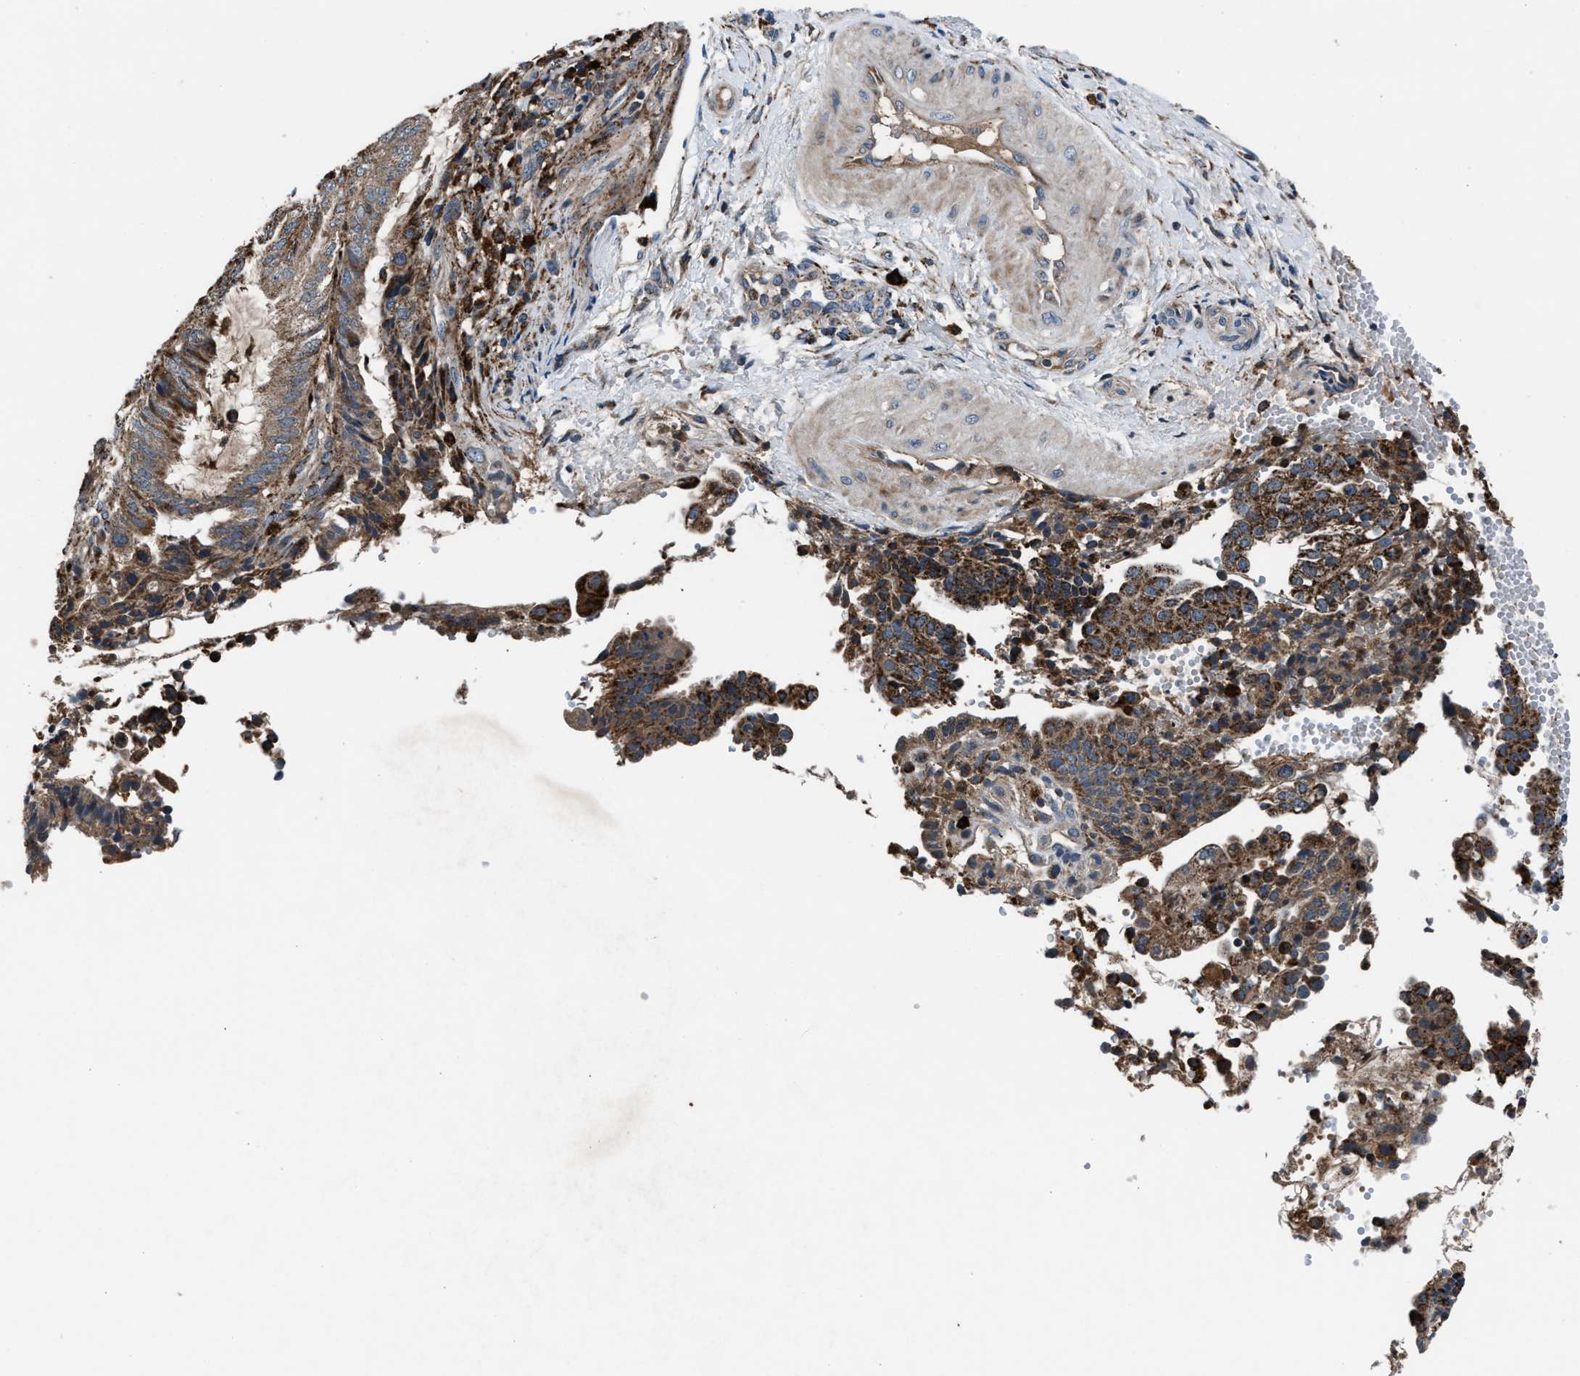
{"staining": {"intensity": "moderate", "quantity": ">75%", "location": "cytoplasmic/membranous"}, "tissue": "endometrial cancer", "cell_type": "Tumor cells", "image_type": "cancer", "snomed": [{"axis": "morphology", "description": "Adenocarcinoma, NOS"}, {"axis": "topography", "description": "Endometrium"}], "caption": "This photomicrograph shows immunohistochemistry (IHC) staining of endometrial cancer, with medium moderate cytoplasmic/membranous expression in approximately >75% of tumor cells.", "gene": "FAM221A", "patient": {"sex": "female", "age": 51}}